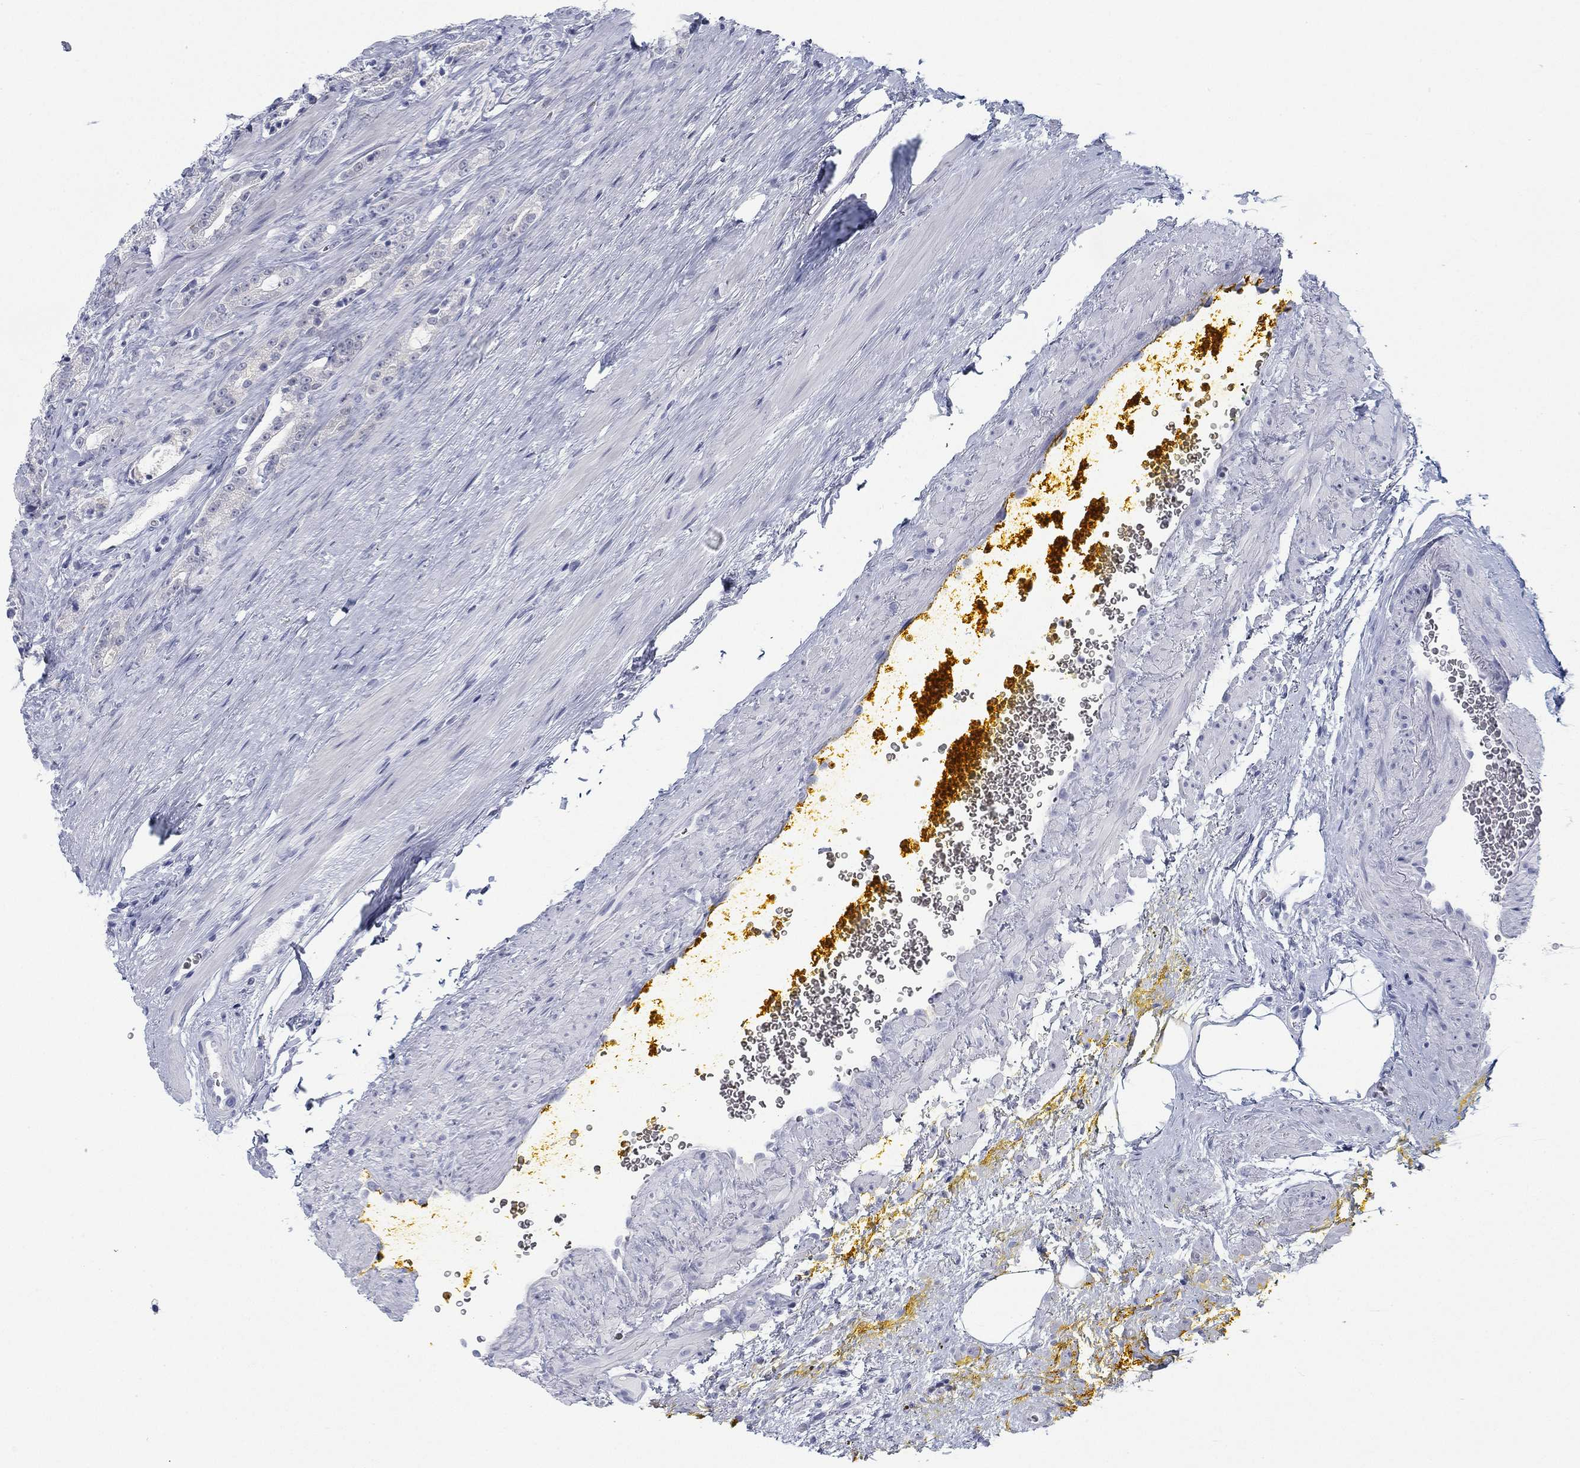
{"staining": {"intensity": "negative", "quantity": "none", "location": "none"}, "tissue": "prostate cancer", "cell_type": "Tumor cells", "image_type": "cancer", "snomed": [{"axis": "morphology", "description": "Adenocarcinoma, NOS"}, {"axis": "topography", "description": "Prostate"}], "caption": "Tumor cells show no significant expression in prostate cancer (adenocarcinoma).", "gene": "DNAL1", "patient": {"sex": "male", "age": 67}}